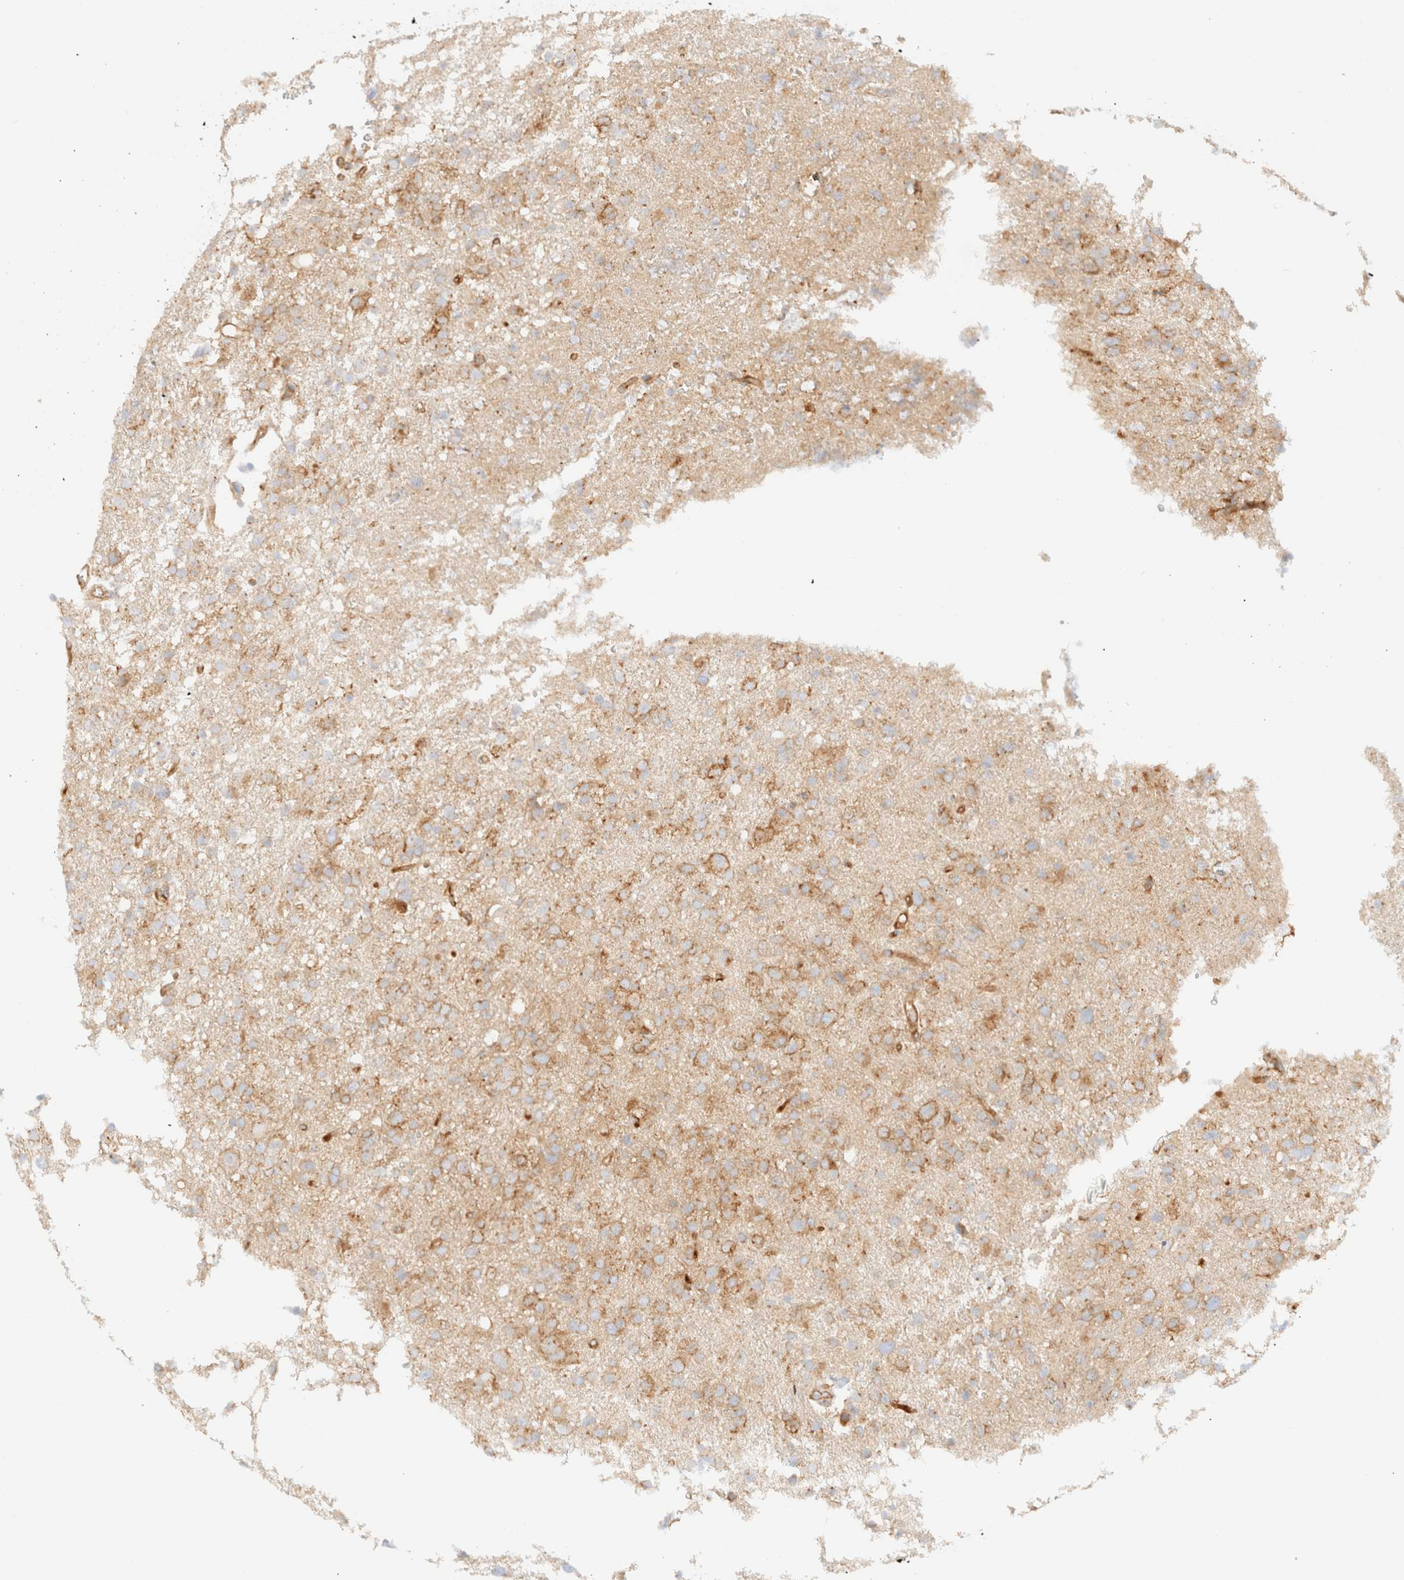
{"staining": {"intensity": "moderate", "quantity": "<25%", "location": "cytoplasmic/membranous"}, "tissue": "glioma", "cell_type": "Tumor cells", "image_type": "cancer", "snomed": [{"axis": "morphology", "description": "Glioma, malignant, High grade"}, {"axis": "topography", "description": "Brain"}], "caption": "The immunohistochemical stain shows moderate cytoplasmic/membranous expression in tumor cells of glioma tissue.", "gene": "MYO10", "patient": {"sex": "female", "age": 57}}